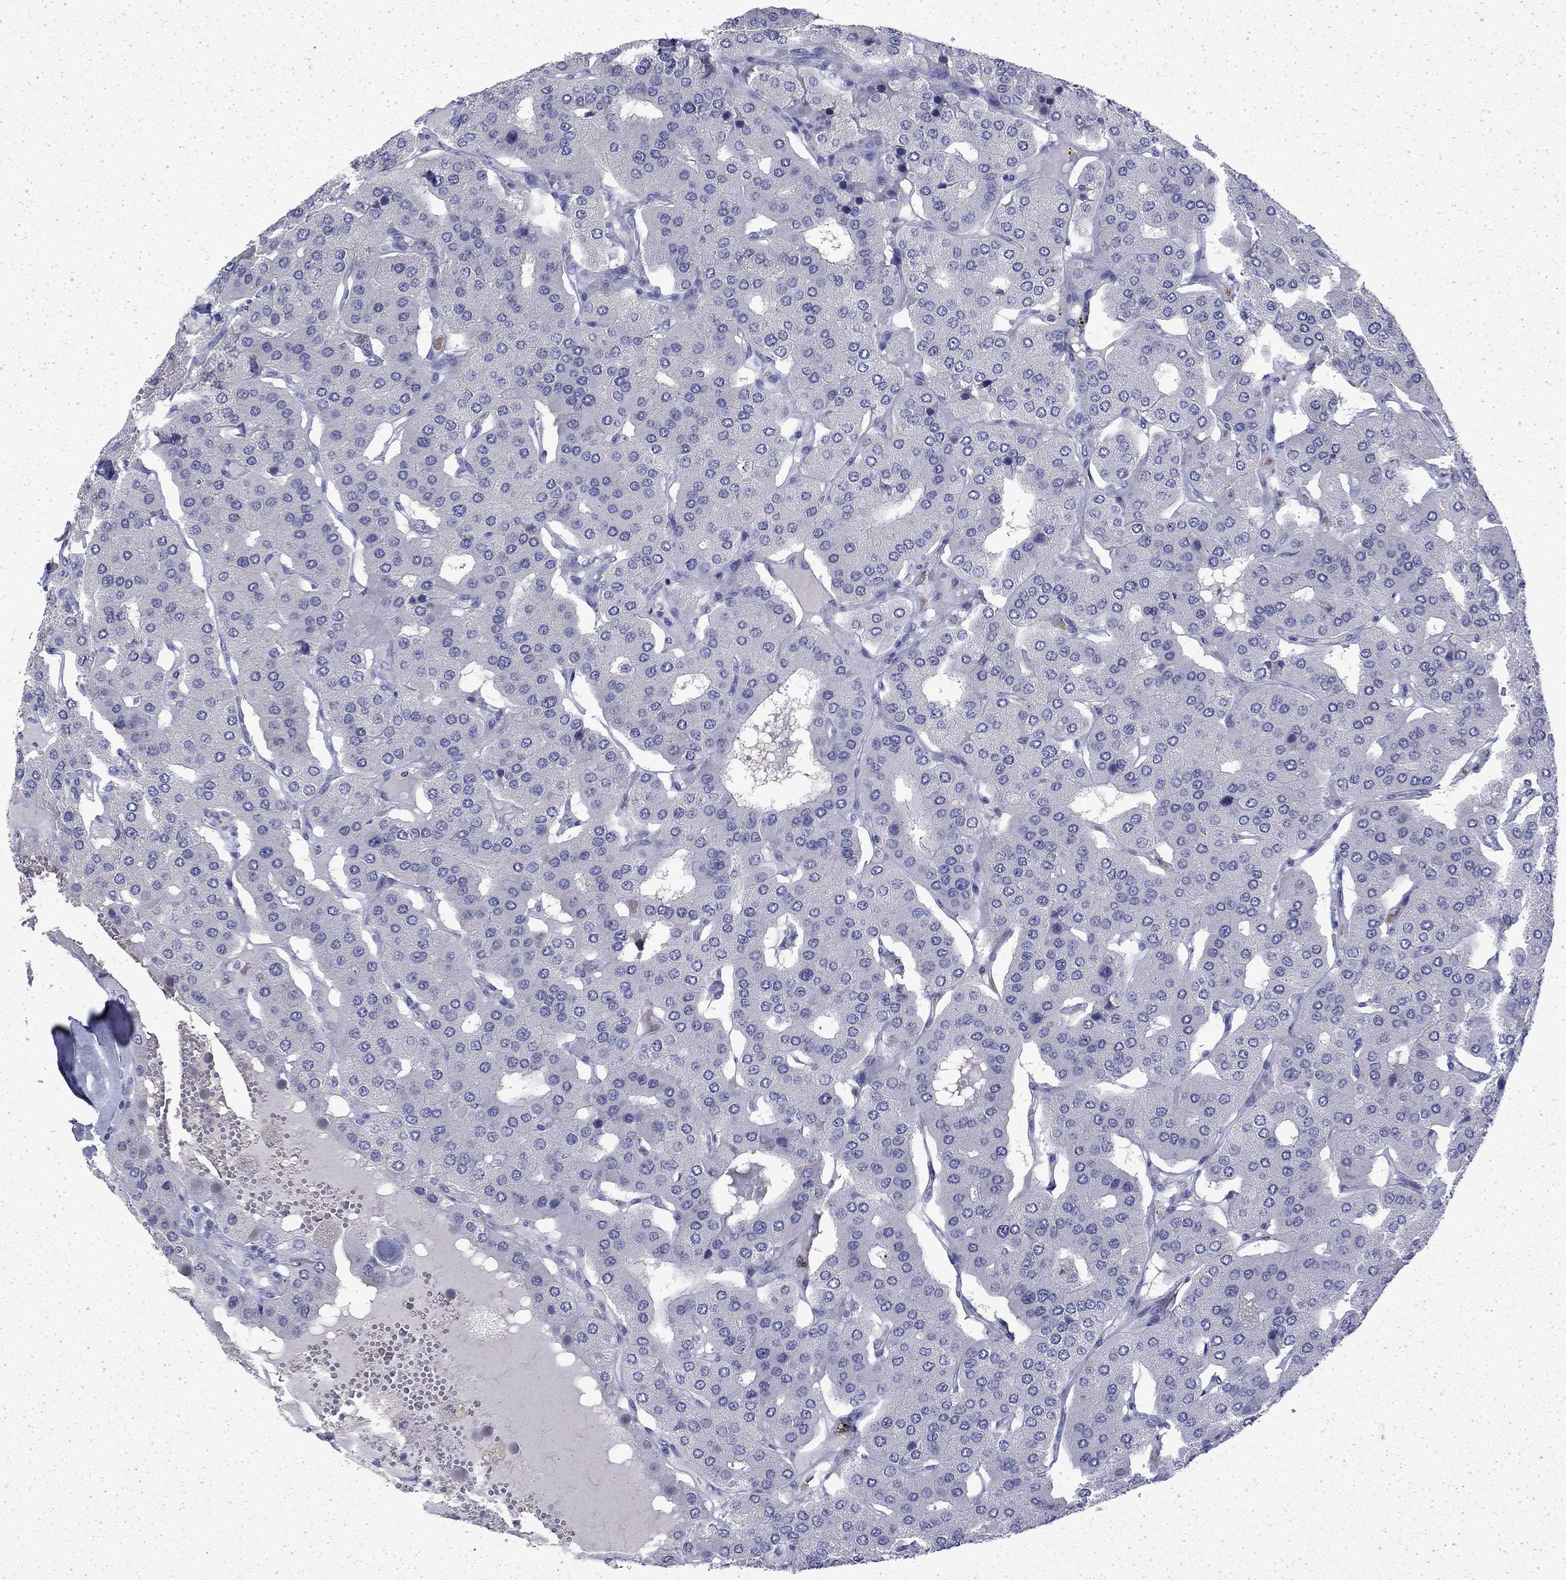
{"staining": {"intensity": "negative", "quantity": "none", "location": "none"}, "tissue": "parathyroid gland", "cell_type": "Glandular cells", "image_type": "normal", "snomed": [{"axis": "morphology", "description": "Normal tissue, NOS"}, {"axis": "morphology", "description": "Adenoma, NOS"}, {"axis": "topography", "description": "Parathyroid gland"}], "caption": "The histopathology image displays no staining of glandular cells in benign parathyroid gland. The staining was performed using DAB to visualize the protein expression in brown, while the nuclei were stained in blue with hematoxylin (Magnification: 20x).", "gene": "ENPP6", "patient": {"sex": "female", "age": 86}}